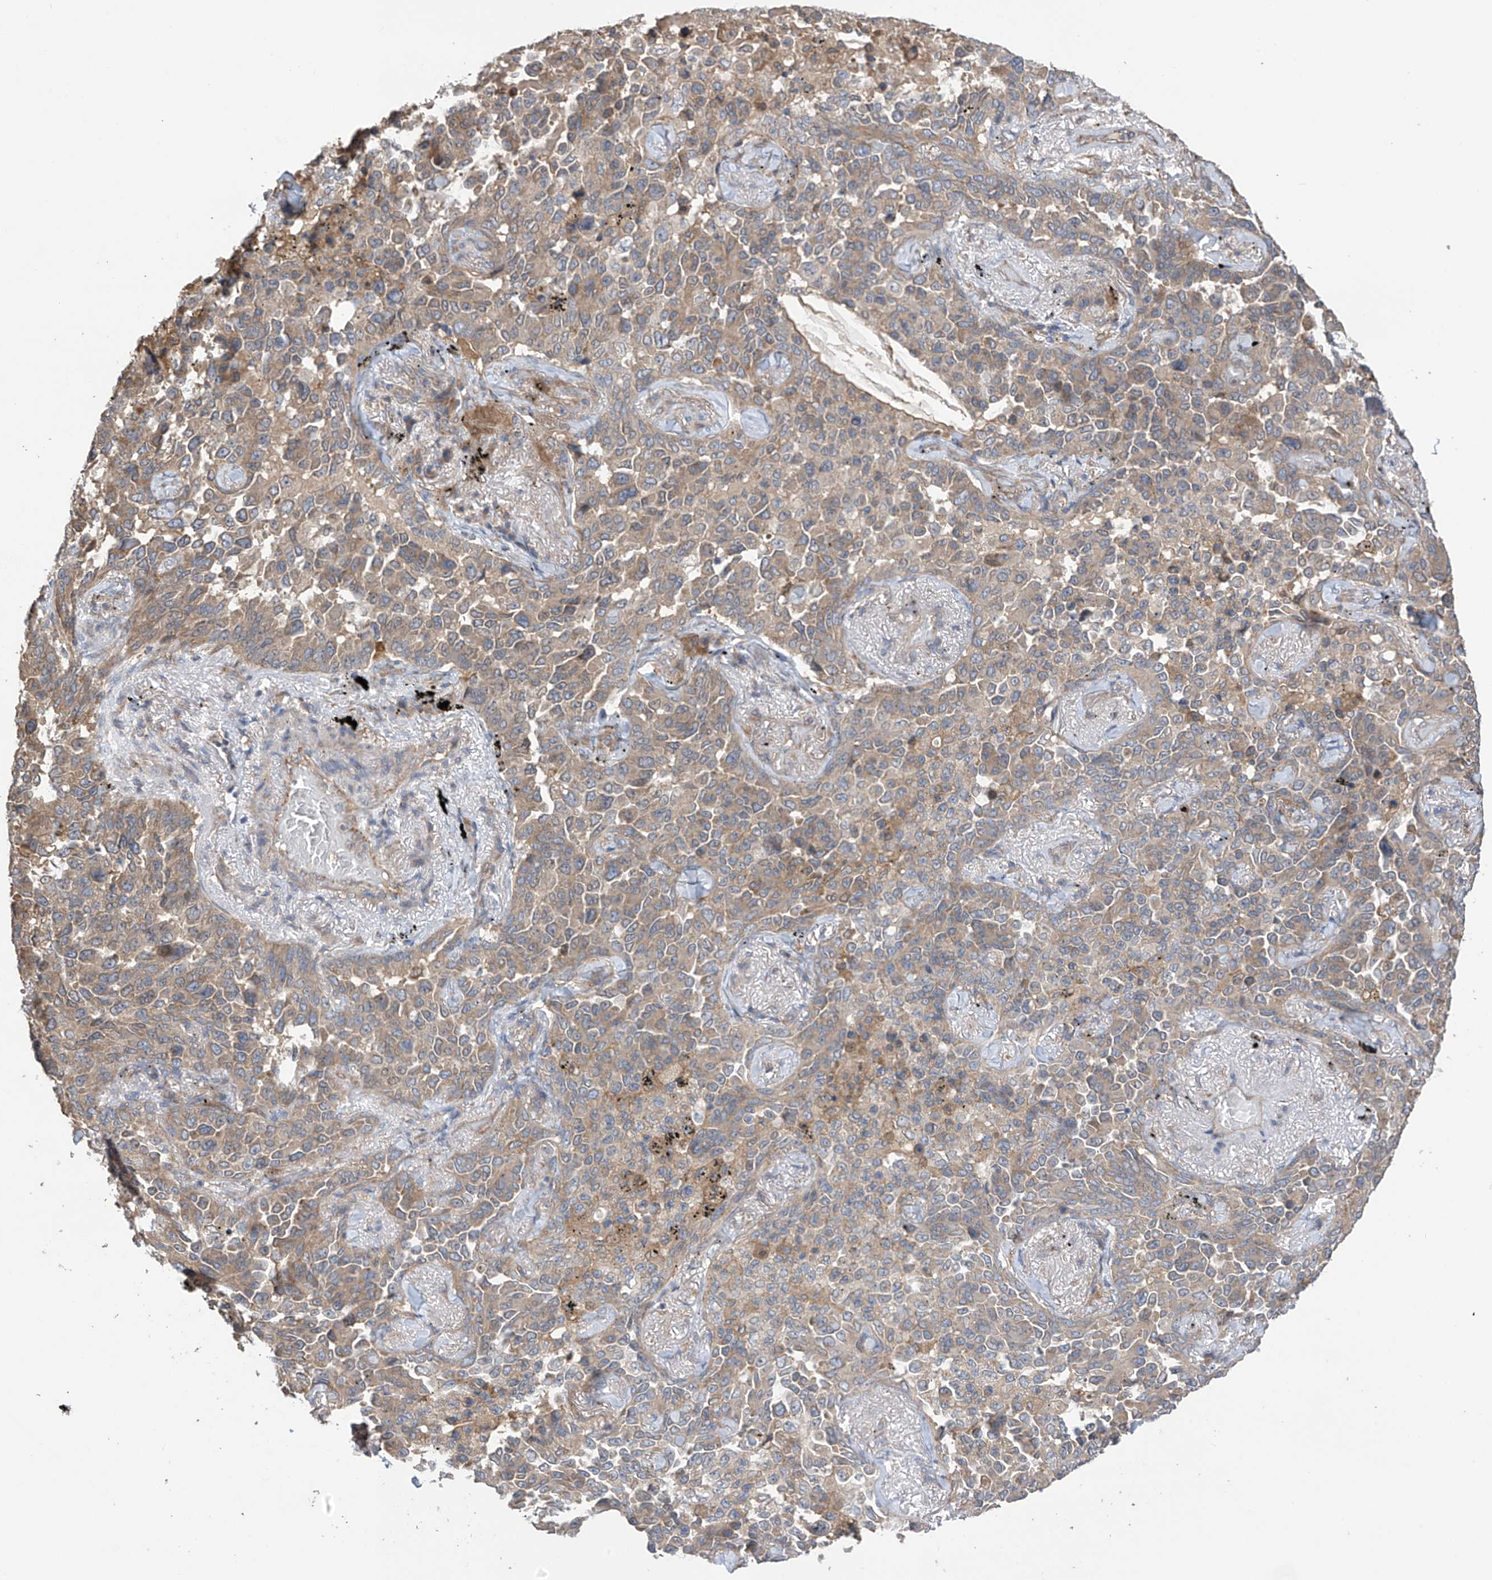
{"staining": {"intensity": "weak", "quantity": ">75%", "location": "cytoplasmic/membranous"}, "tissue": "lung cancer", "cell_type": "Tumor cells", "image_type": "cancer", "snomed": [{"axis": "morphology", "description": "Adenocarcinoma, NOS"}, {"axis": "topography", "description": "Lung"}], "caption": "Weak cytoplasmic/membranous protein staining is present in approximately >75% of tumor cells in lung cancer. (Brightfield microscopy of DAB IHC at high magnification).", "gene": "PHACTR4", "patient": {"sex": "female", "age": 67}}